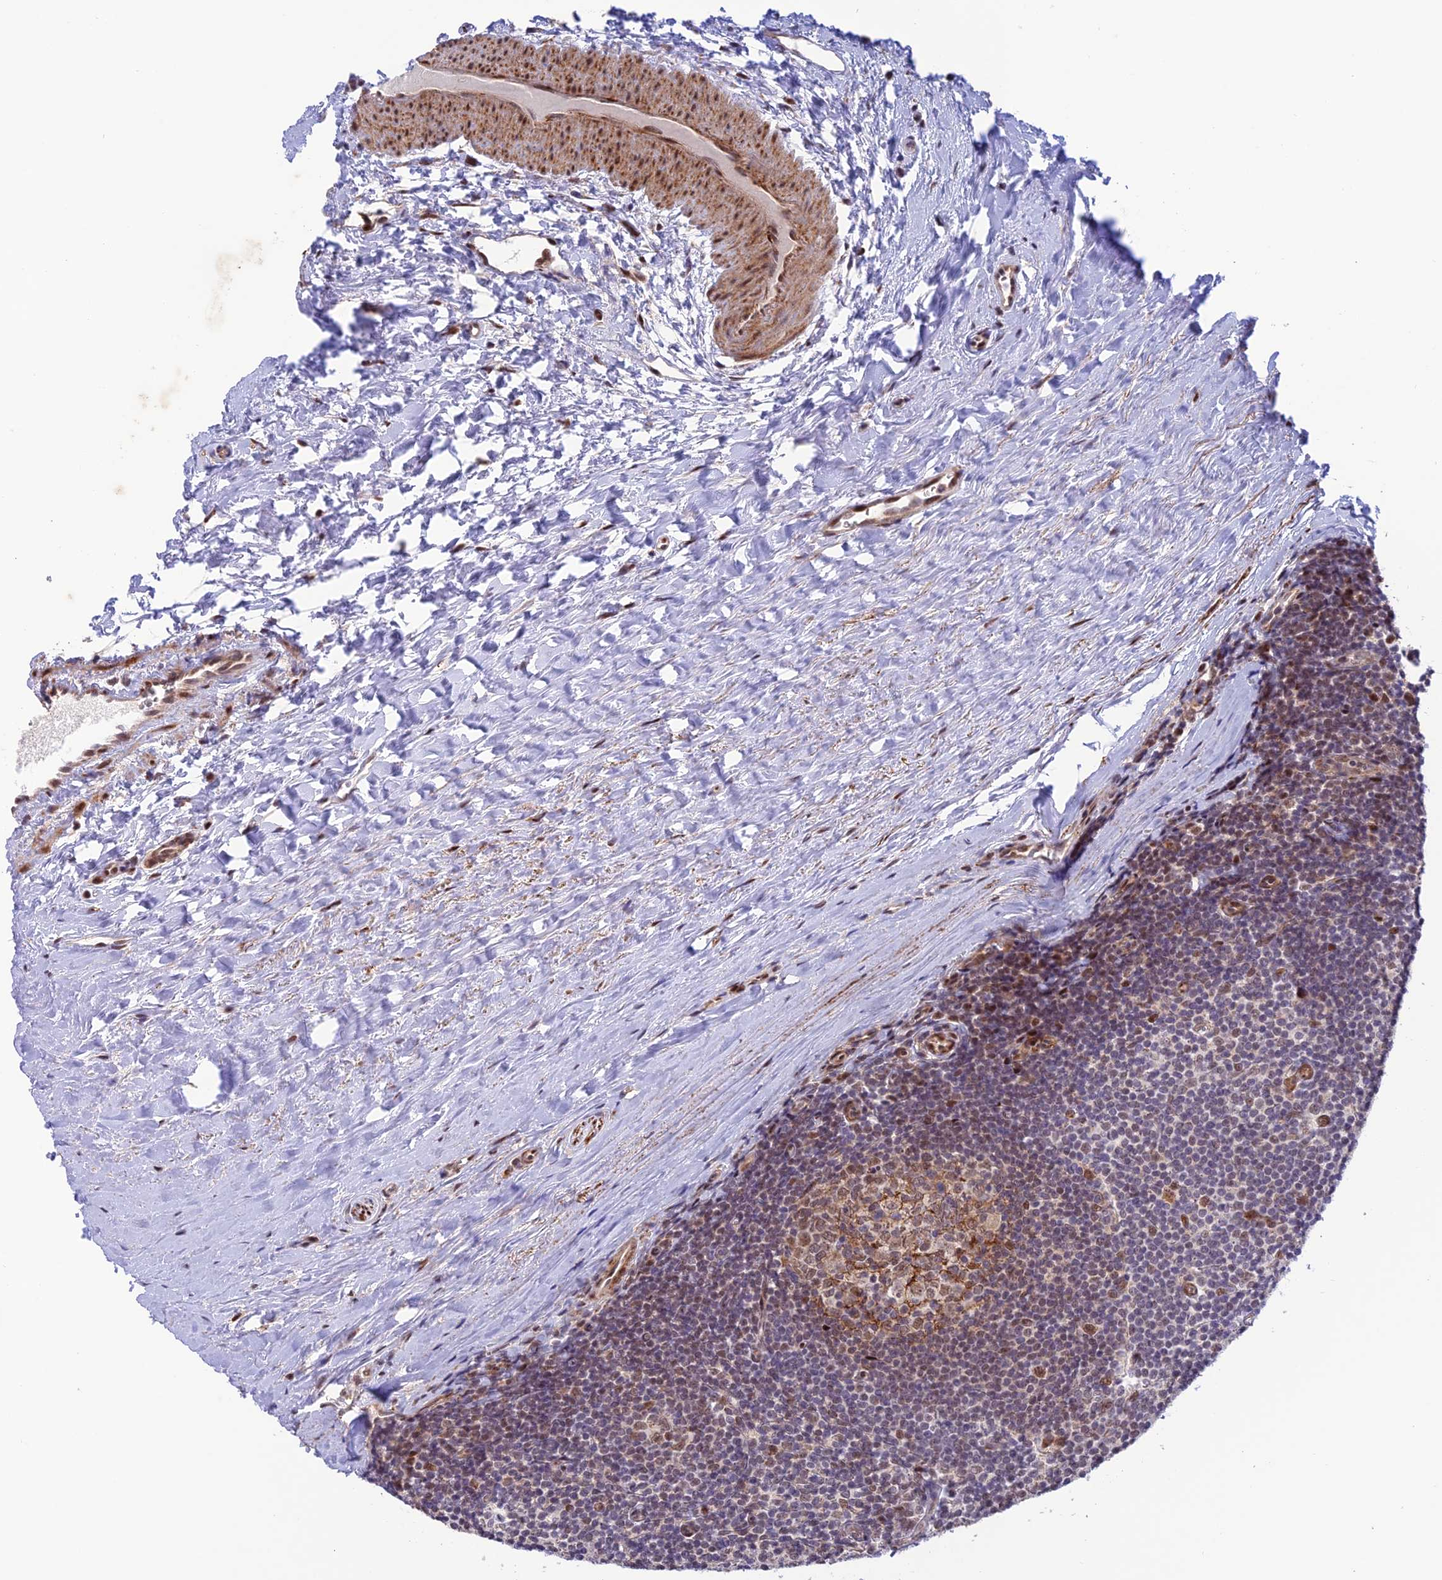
{"staining": {"intensity": "moderate", "quantity": "25%-75%", "location": "cytoplasmic/membranous,nuclear"}, "tissue": "tonsil", "cell_type": "Germinal center cells", "image_type": "normal", "snomed": [{"axis": "morphology", "description": "Normal tissue, NOS"}, {"axis": "topography", "description": "Tonsil"}], "caption": "A photomicrograph of tonsil stained for a protein demonstrates moderate cytoplasmic/membranous,nuclear brown staining in germinal center cells. (DAB IHC with brightfield microscopy, high magnification).", "gene": "WDR55", "patient": {"sex": "male", "age": 27}}